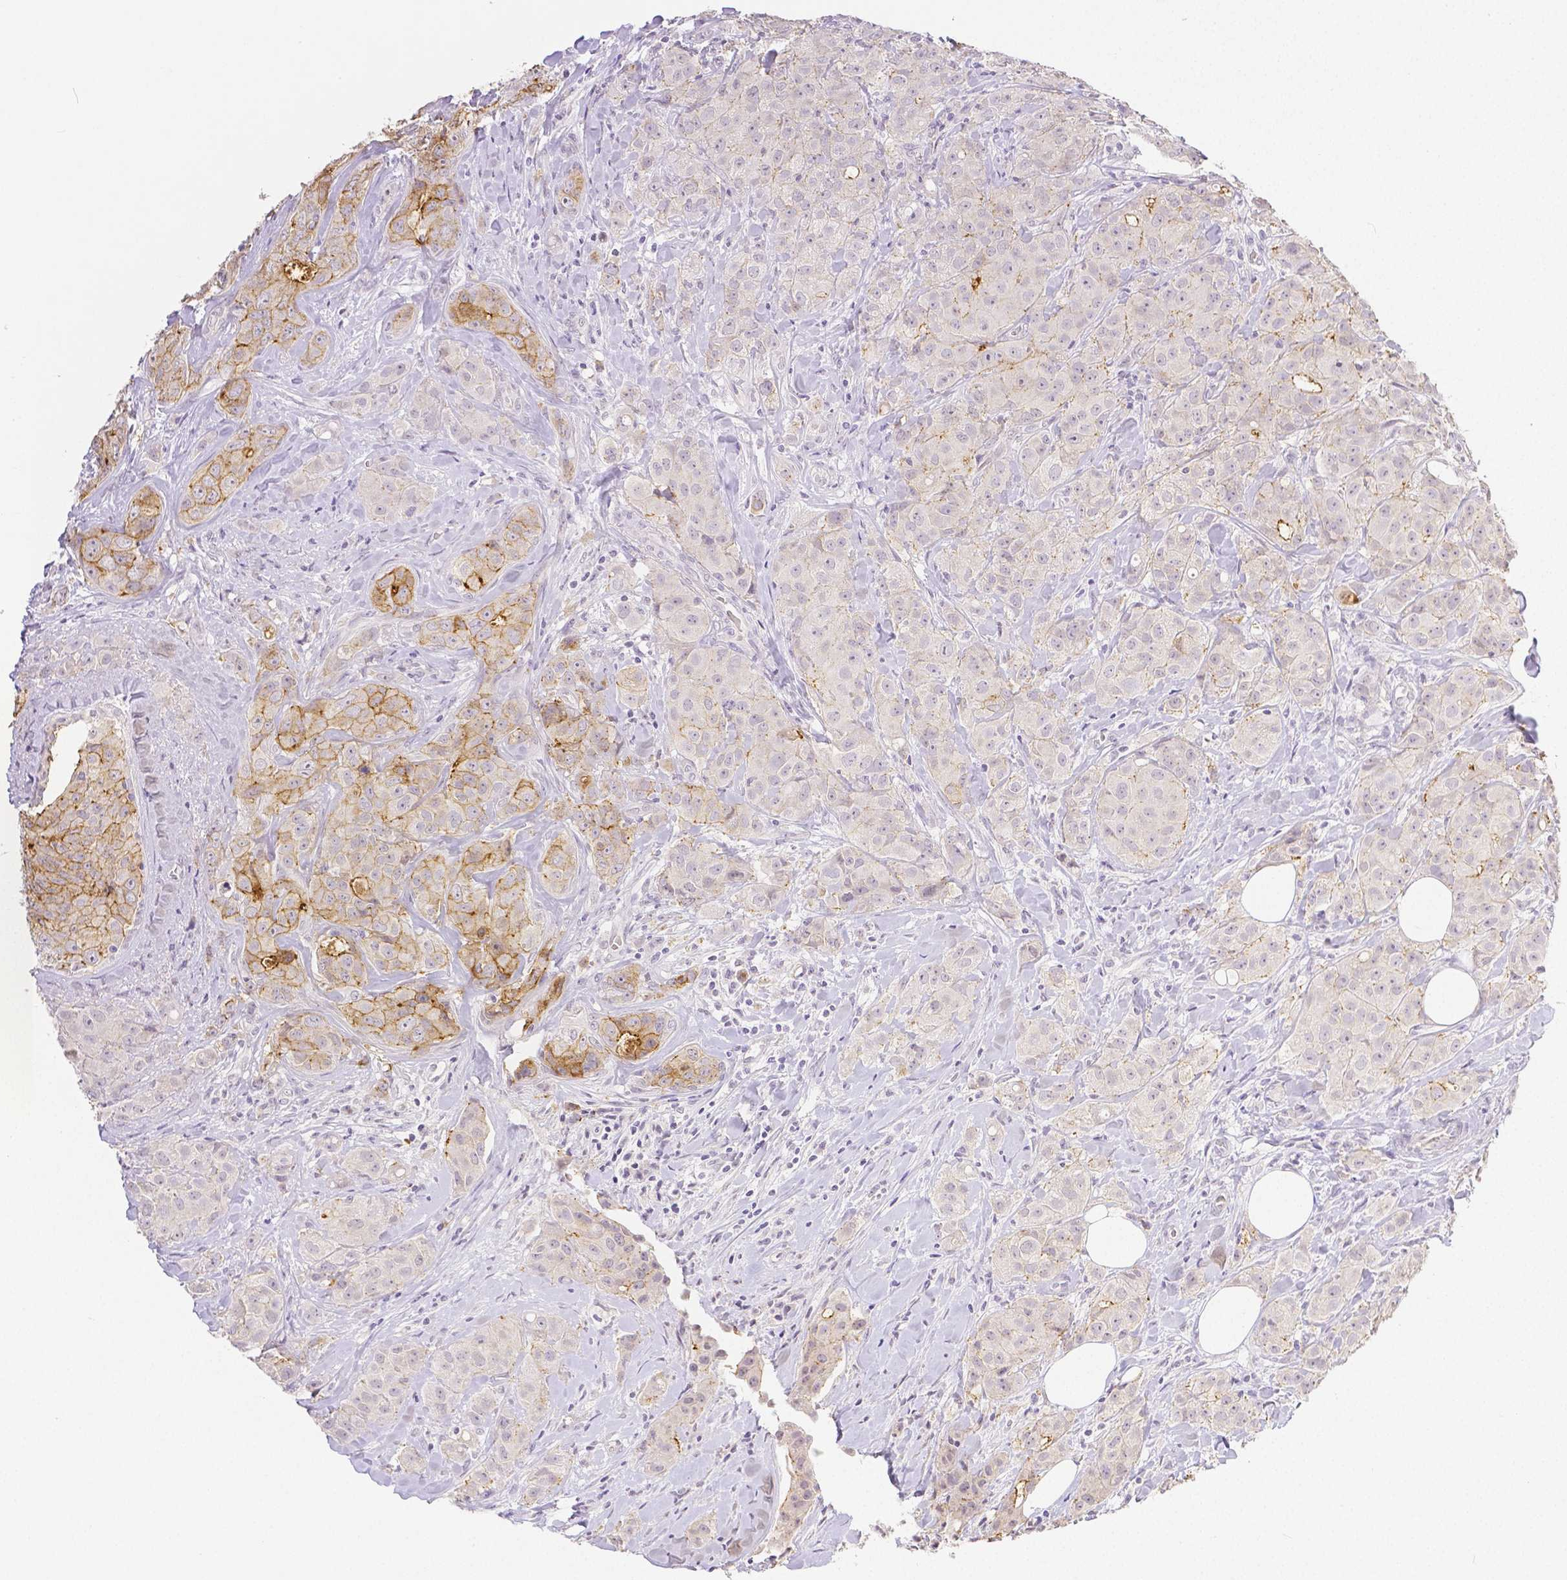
{"staining": {"intensity": "moderate", "quantity": "<25%", "location": "cytoplasmic/membranous"}, "tissue": "breast cancer", "cell_type": "Tumor cells", "image_type": "cancer", "snomed": [{"axis": "morphology", "description": "Duct carcinoma"}, {"axis": "topography", "description": "Breast"}], "caption": "A low amount of moderate cytoplasmic/membranous positivity is identified in about <25% of tumor cells in breast cancer tissue. The staining was performed using DAB (3,3'-diaminobenzidine) to visualize the protein expression in brown, while the nuclei were stained in blue with hematoxylin (Magnification: 20x).", "gene": "OCLN", "patient": {"sex": "female", "age": 43}}